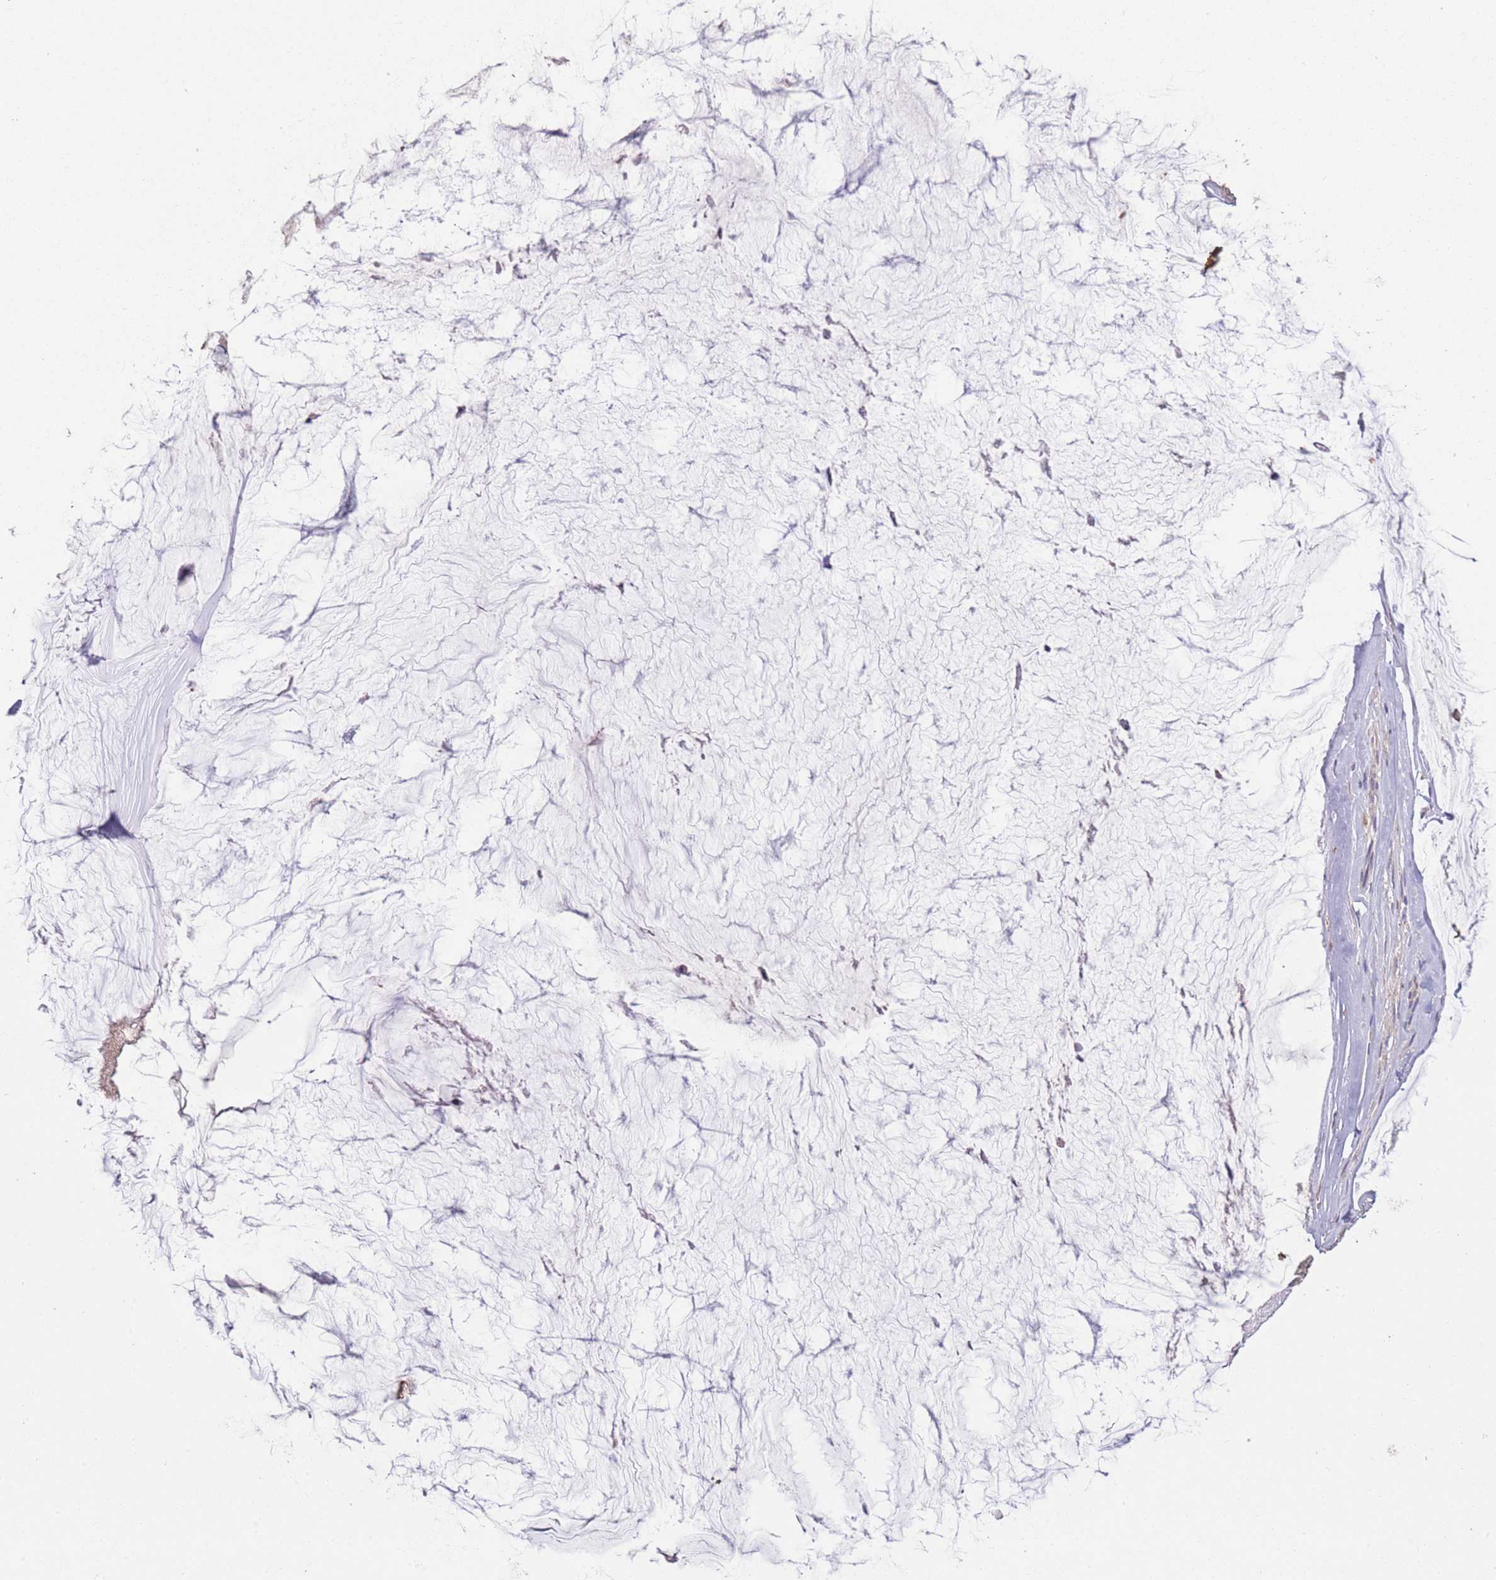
{"staining": {"intensity": "negative", "quantity": "none", "location": "none"}, "tissue": "ovarian cancer", "cell_type": "Tumor cells", "image_type": "cancer", "snomed": [{"axis": "morphology", "description": "Cystadenocarcinoma, mucinous, NOS"}, {"axis": "topography", "description": "Ovary"}], "caption": "This is an immunohistochemistry (IHC) histopathology image of ovarian mucinous cystadenocarcinoma. There is no staining in tumor cells.", "gene": "RSPH10B", "patient": {"sex": "female", "age": 39}}